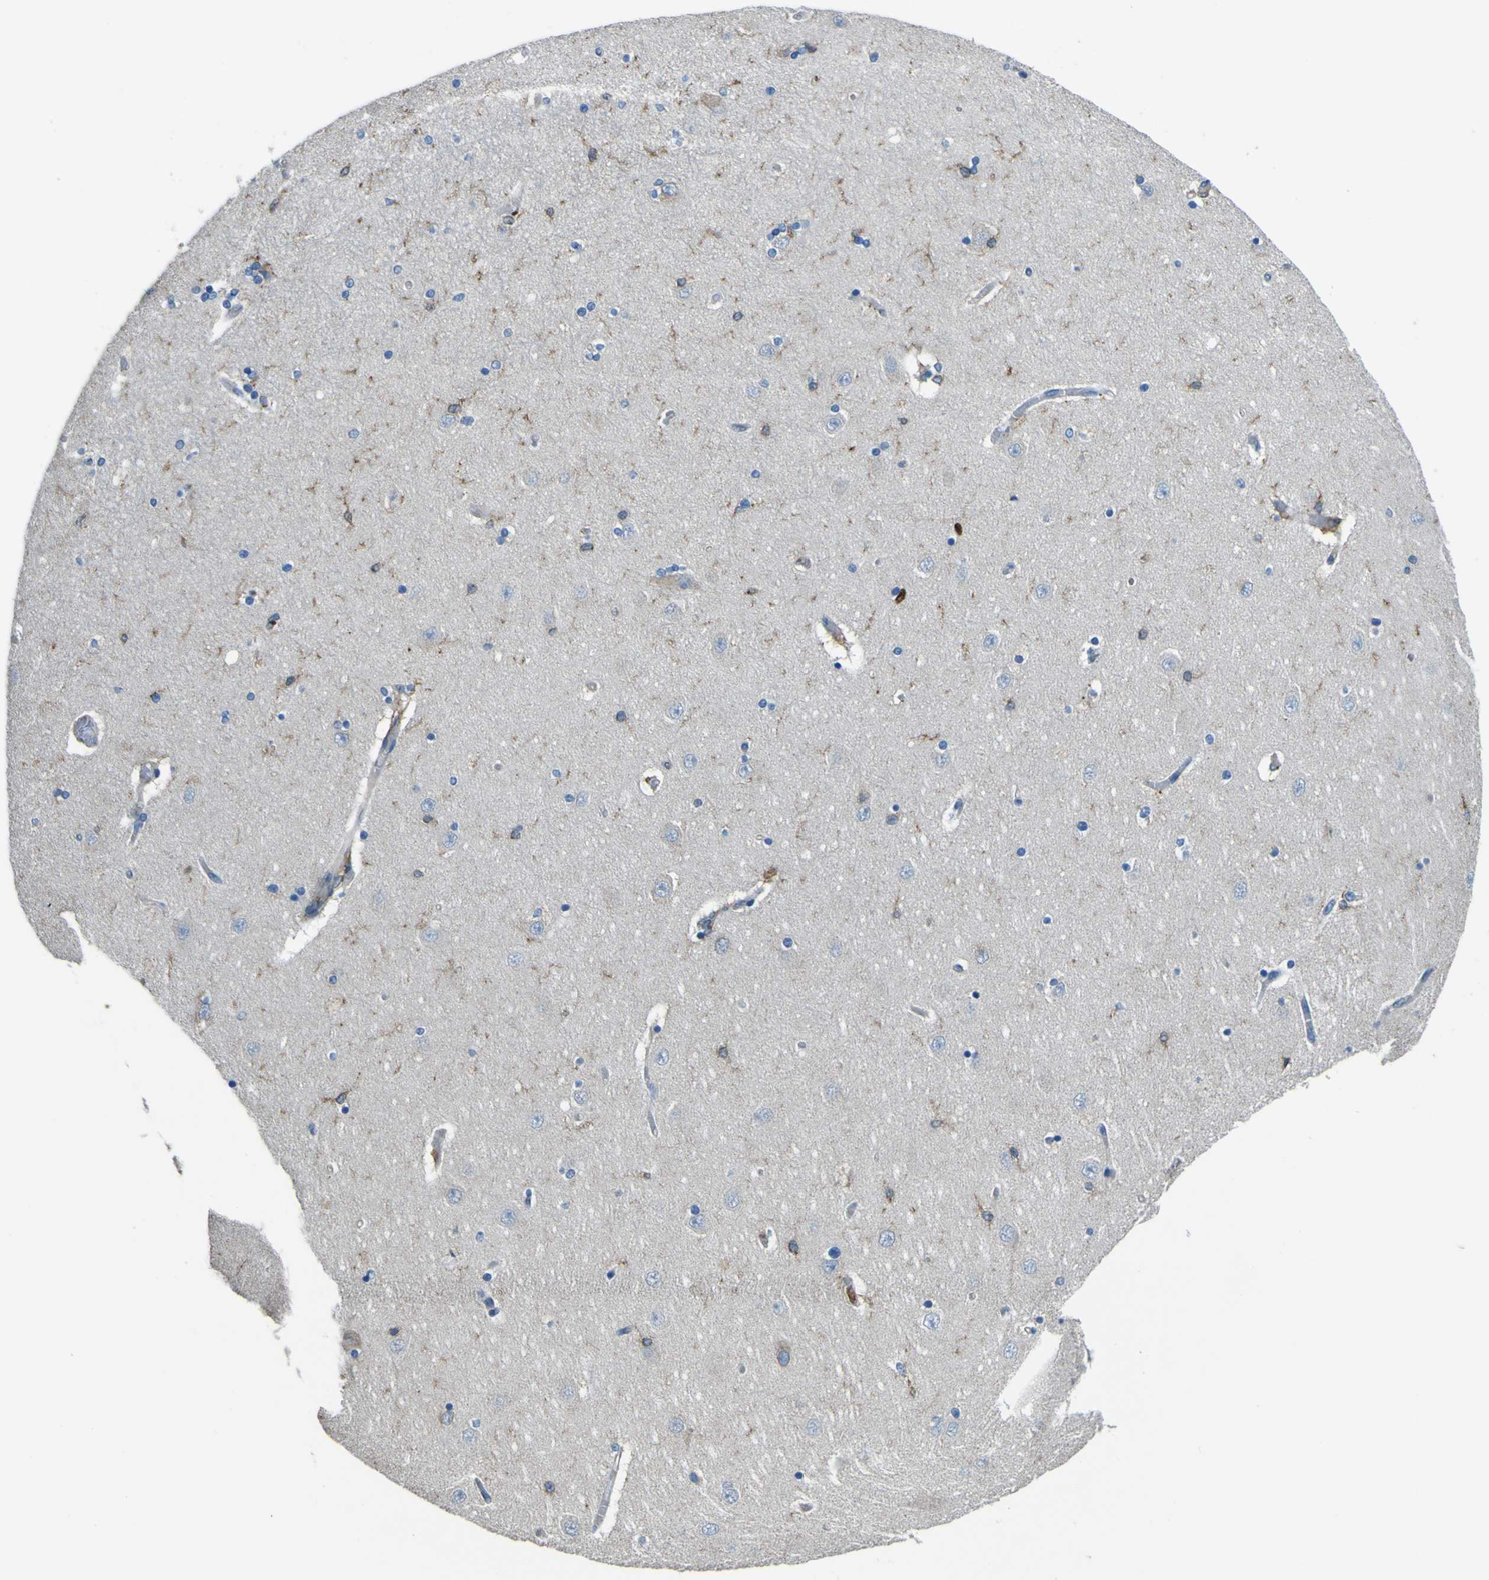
{"staining": {"intensity": "negative", "quantity": "none", "location": "none"}, "tissue": "hippocampus", "cell_type": "Glial cells", "image_type": "normal", "snomed": [{"axis": "morphology", "description": "Normal tissue, NOS"}, {"axis": "topography", "description": "Hippocampus"}], "caption": "Benign hippocampus was stained to show a protein in brown. There is no significant expression in glial cells. Nuclei are stained in blue.", "gene": "LAIR1", "patient": {"sex": "female", "age": 54}}